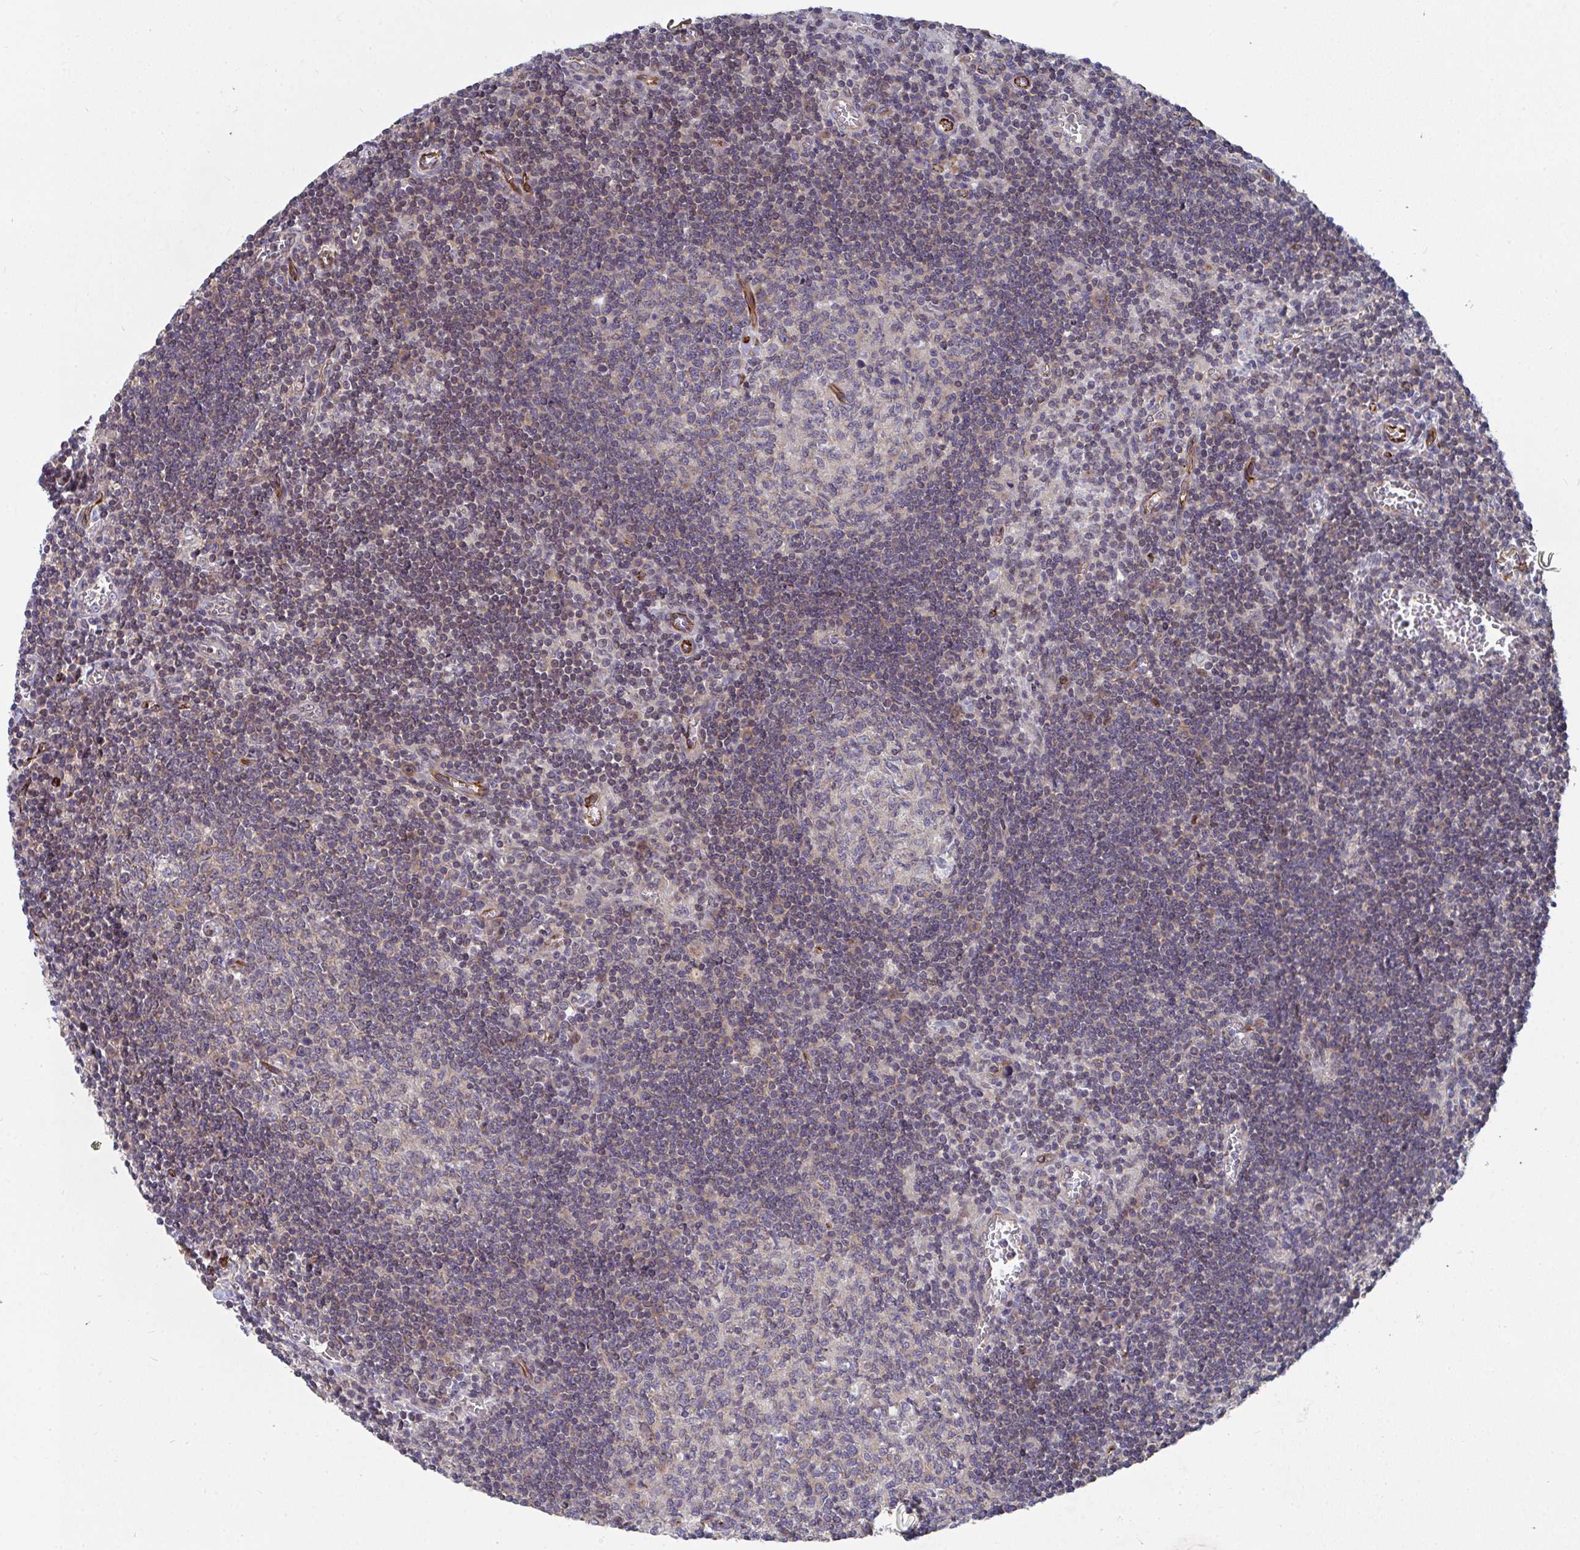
{"staining": {"intensity": "weak", "quantity": "25%-75%", "location": "cytoplasmic/membranous"}, "tissue": "lymph node", "cell_type": "Germinal center cells", "image_type": "normal", "snomed": [{"axis": "morphology", "description": "Normal tissue, NOS"}, {"axis": "topography", "description": "Lymph node"}], "caption": "Weak cytoplasmic/membranous staining is identified in about 25%-75% of germinal center cells in normal lymph node.", "gene": "EIF1AD", "patient": {"sex": "male", "age": 67}}